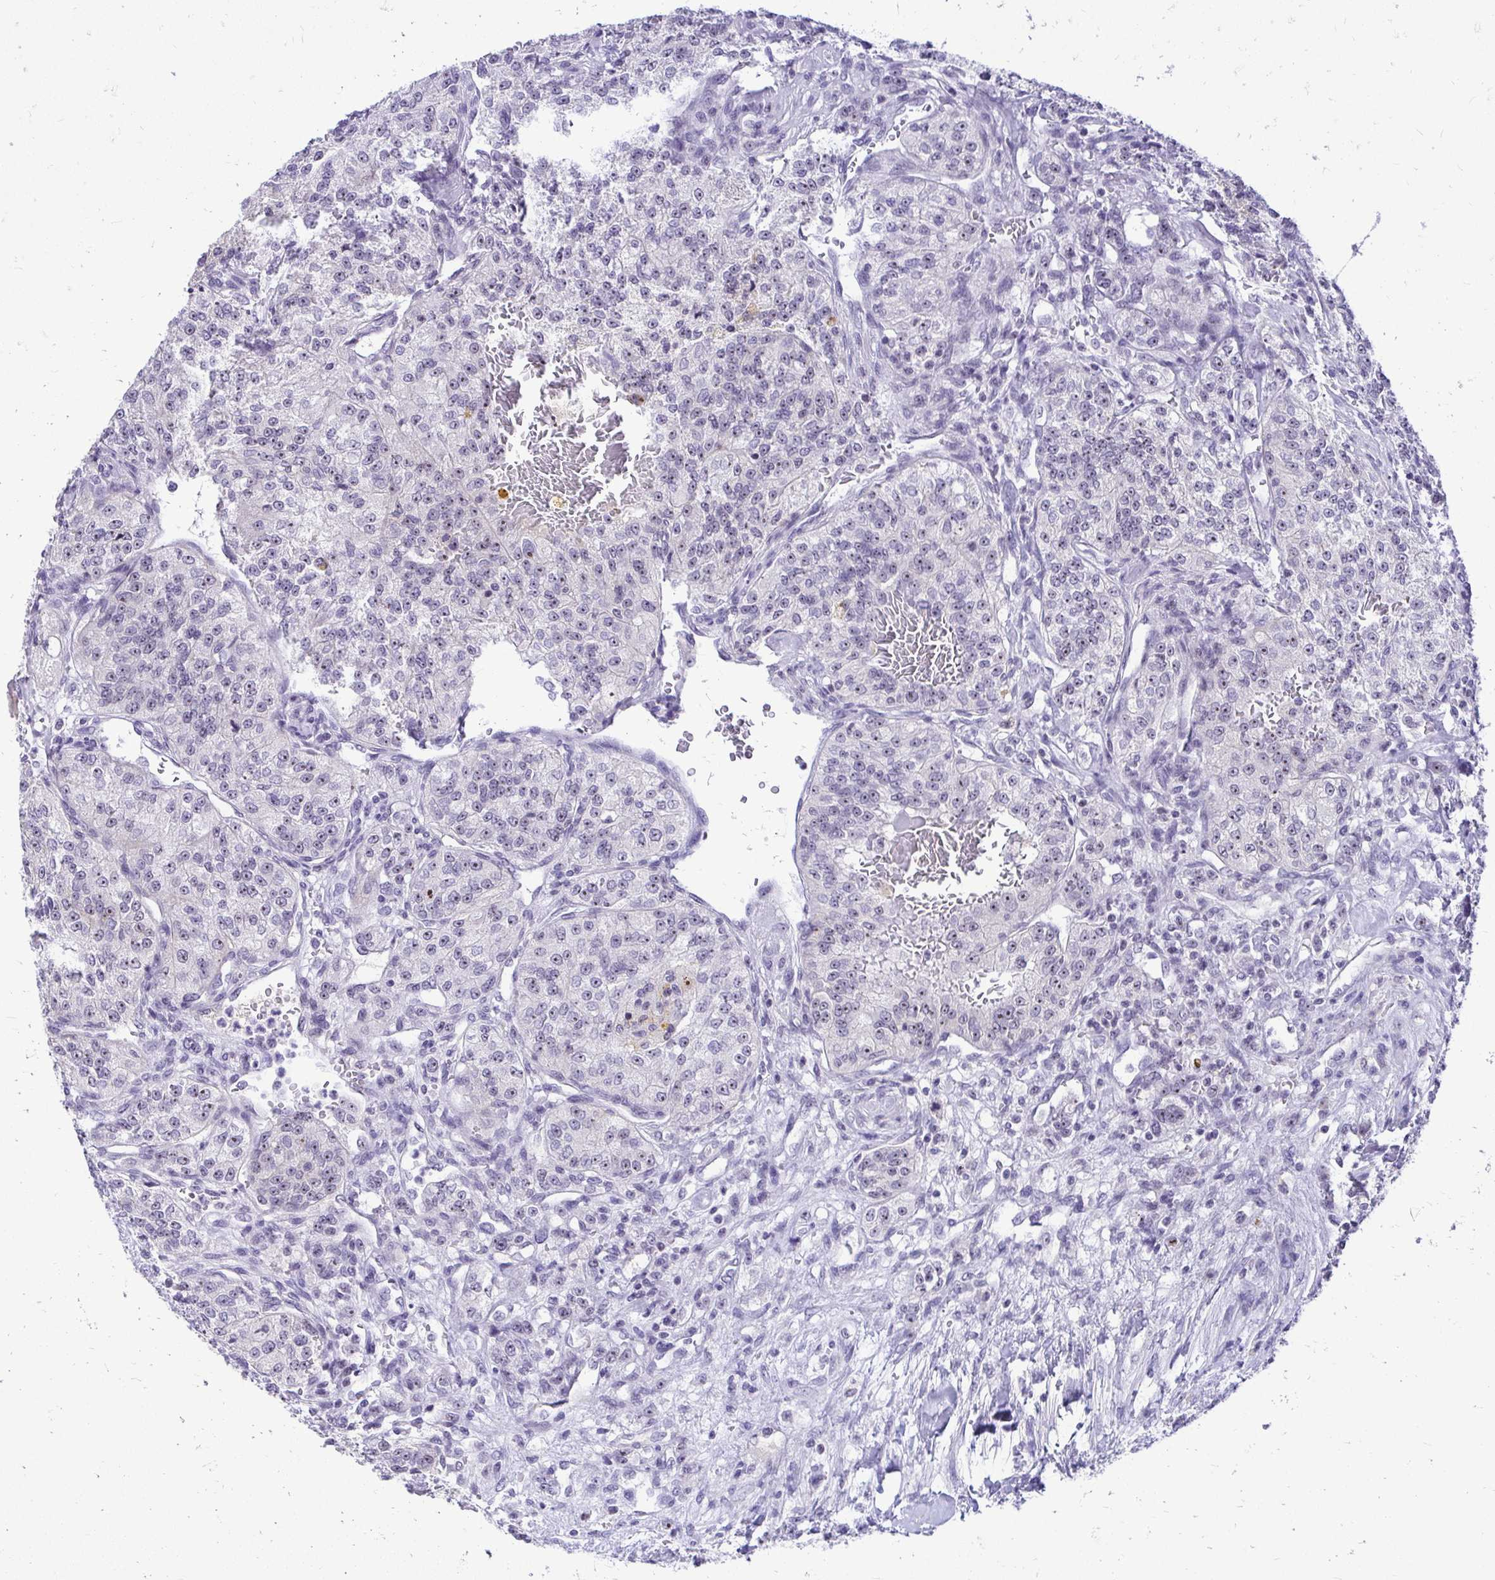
{"staining": {"intensity": "negative", "quantity": "none", "location": "none"}, "tissue": "renal cancer", "cell_type": "Tumor cells", "image_type": "cancer", "snomed": [{"axis": "morphology", "description": "Adenocarcinoma, NOS"}, {"axis": "topography", "description": "Kidney"}], "caption": "Photomicrograph shows no protein expression in tumor cells of adenocarcinoma (renal) tissue.", "gene": "NIFK", "patient": {"sex": "female", "age": 63}}